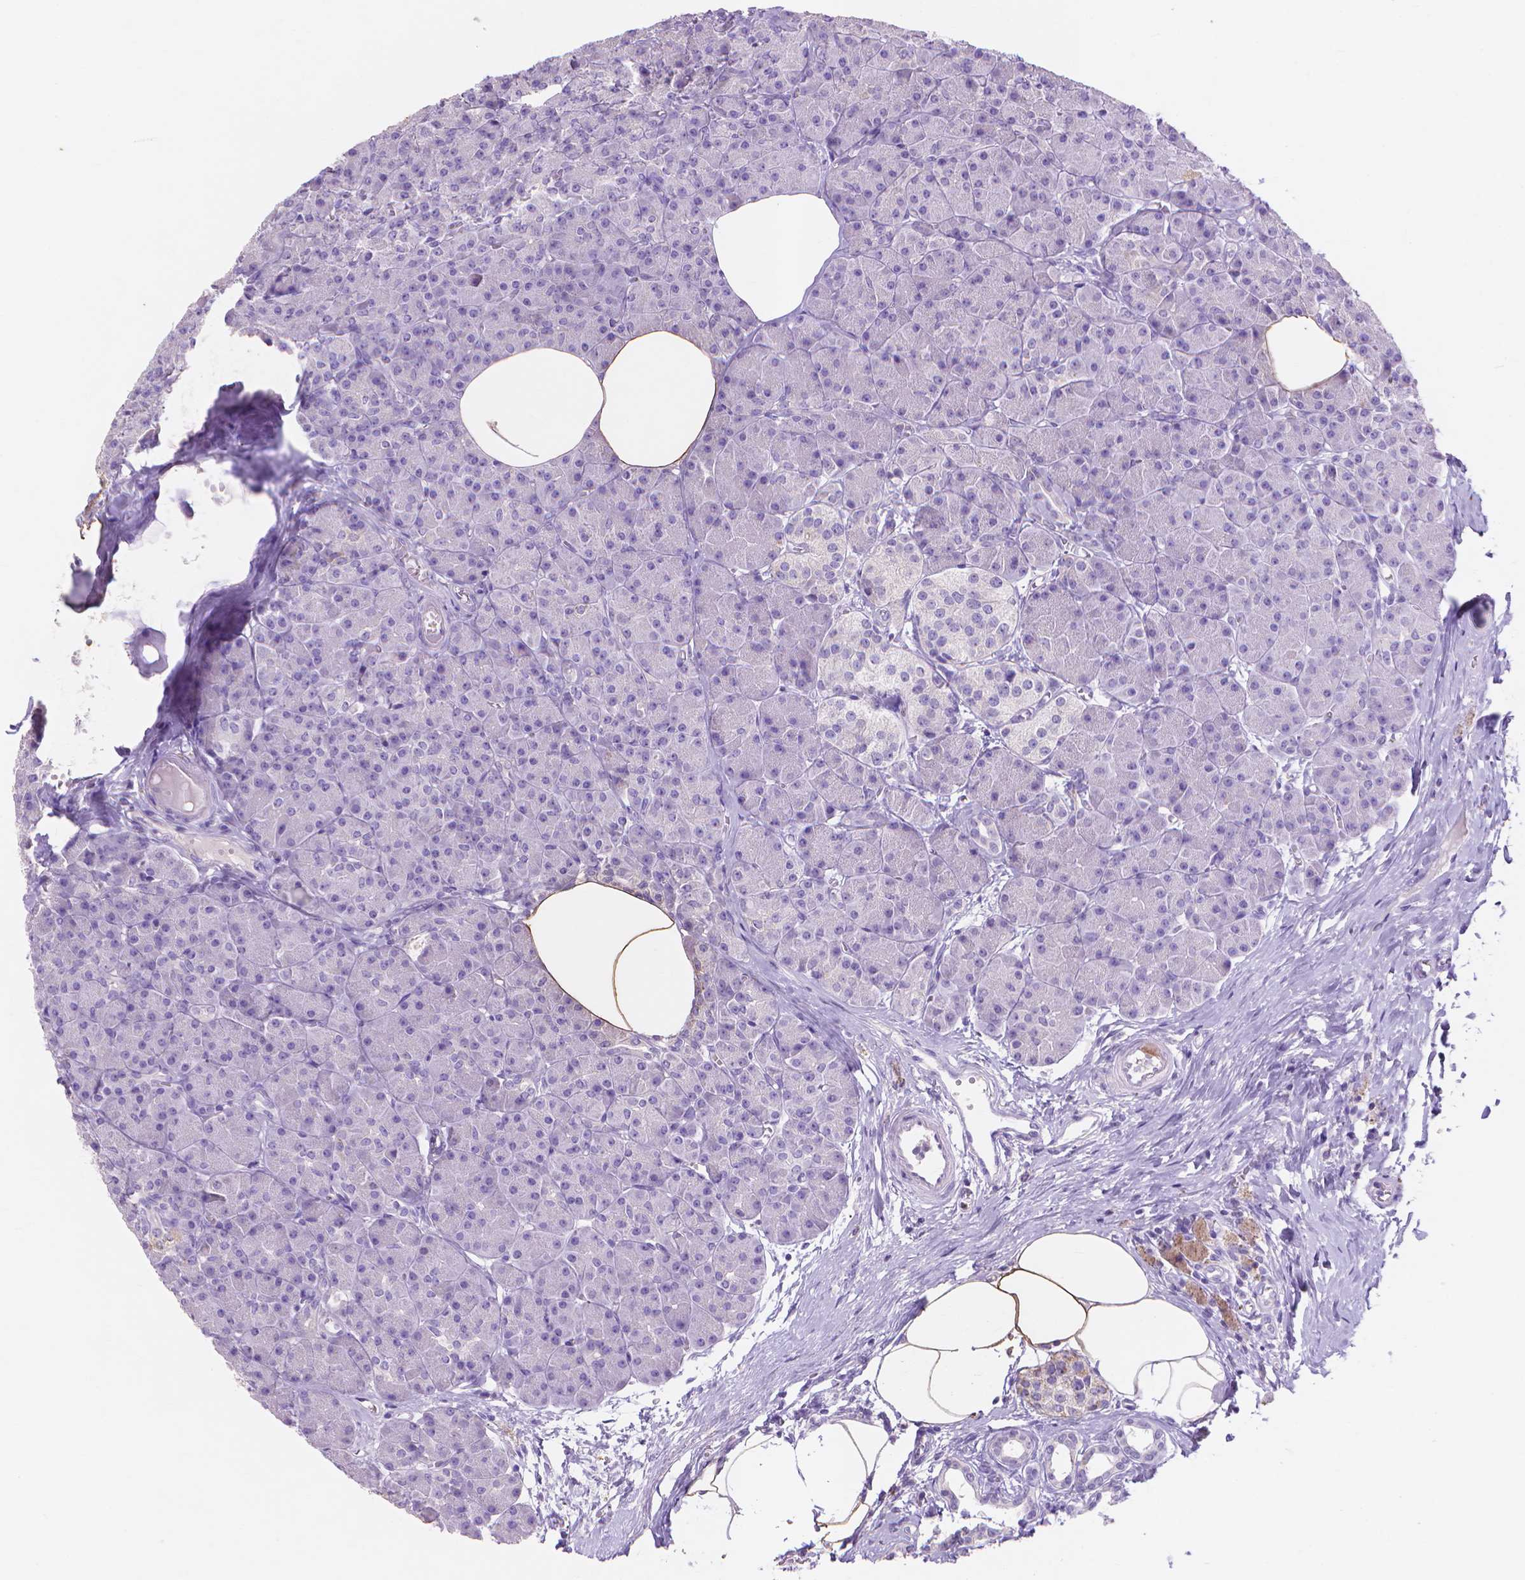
{"staining": {"intensity": "negative", "quantity": "none", "location": "none"}, "tissue": "pancreas", "cell_type": "Exocrine glandular cells", "image_type": "normal", "snomed": [{"axis": "morphology", "description": "Normal tissue, NOS"}, {"axis": "topography", "description": "Pancreas"}], "caption": "A histopathology image of pancreas stained for a protein shows no brown staining in exocrine glandular cells. (Brightfield microscopy of DAB immunohistochemistry (IHC) at high magnification).", "gene": "MMP11", "patient": {"sex": "female", "age": 45}}